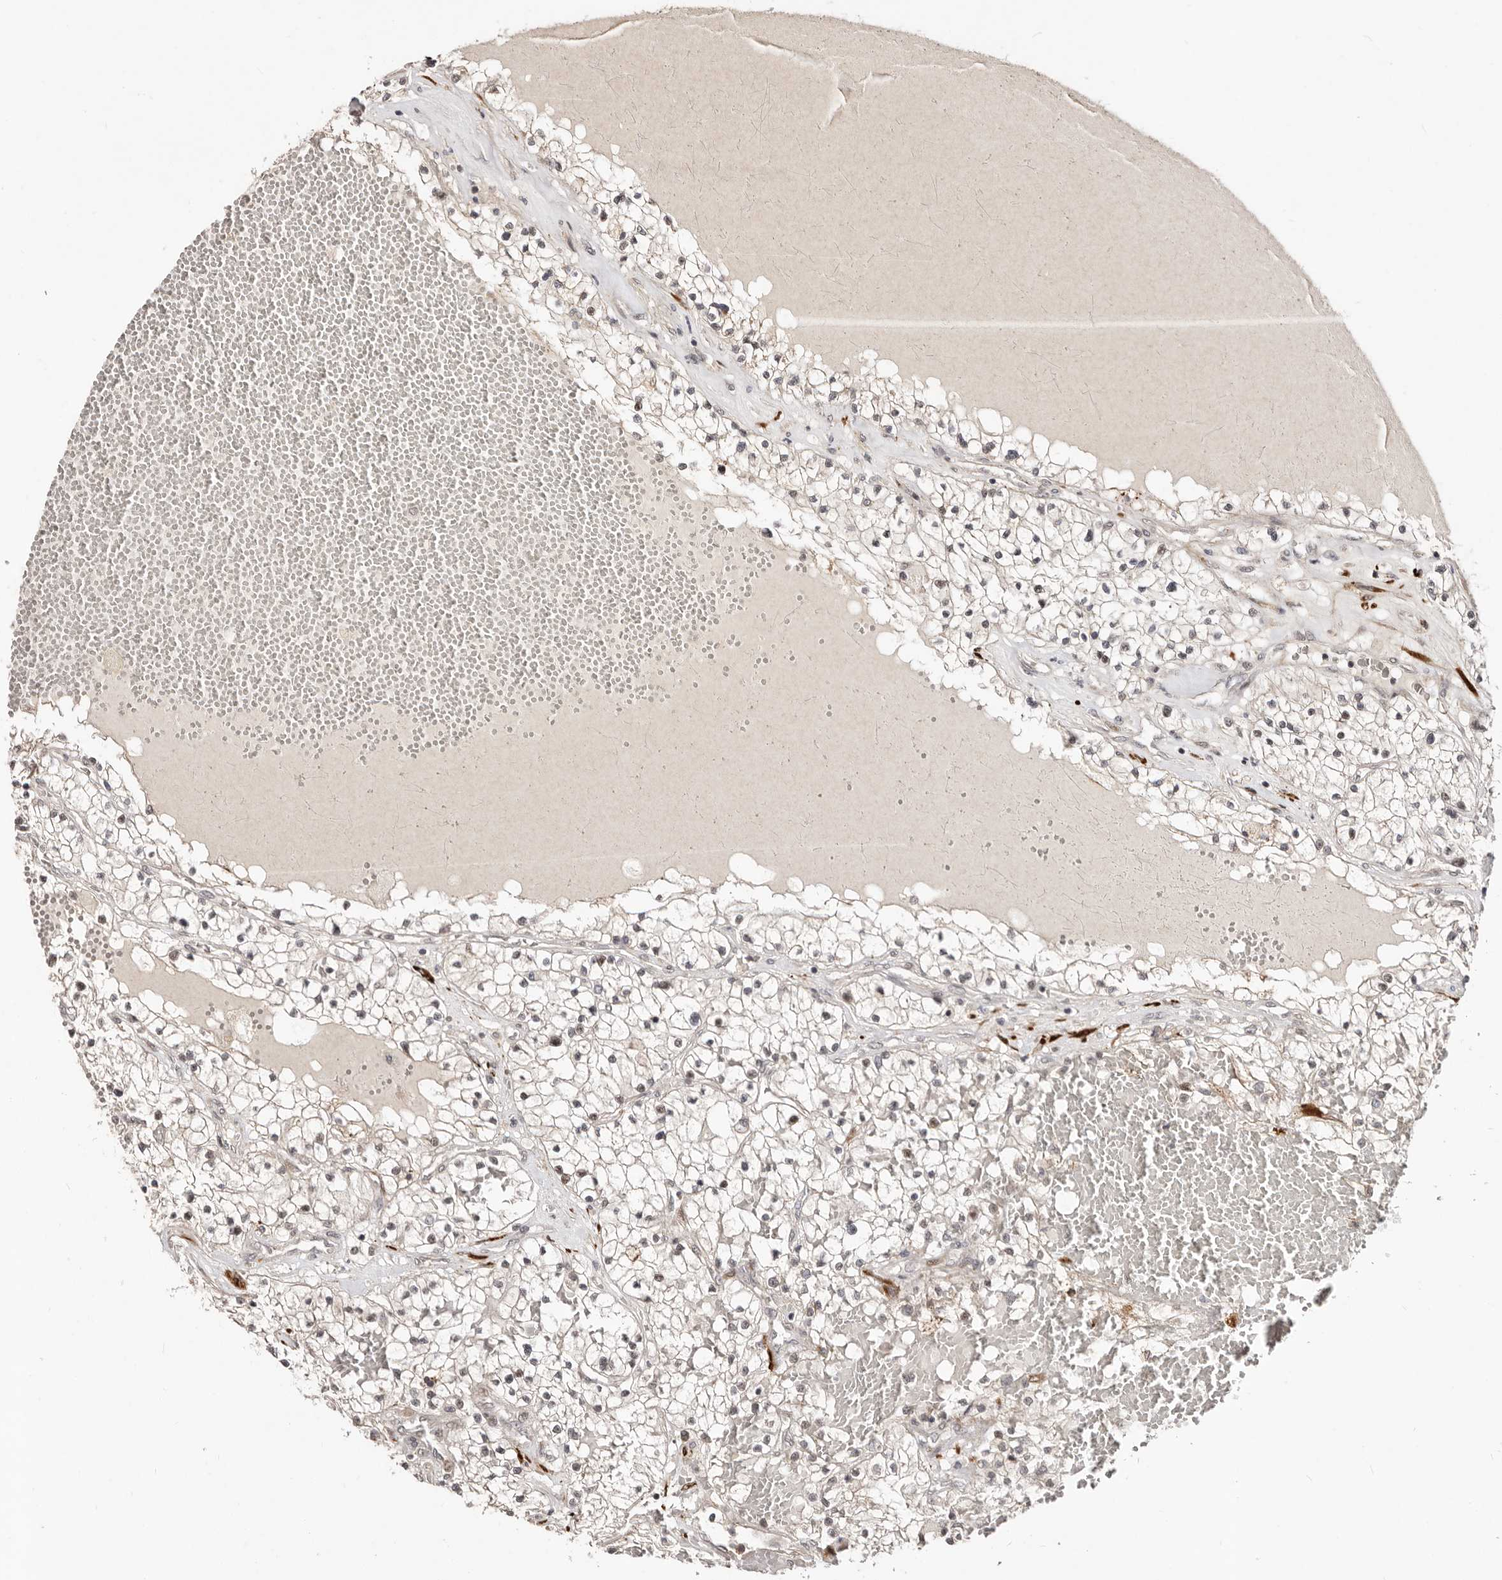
{"staining": {"intensity": "weak", "quantity": "25%-75%", "location": "nuclear"}, "tissue": "renal cancer", "cell_type": "Tumor cells", "image_type": "cancer", "snomed": [{"axis": "morphology", "description": "Normal tissue, NOS"}, {"axis": "morphology", "description": "Adenocarcinoma, NOS"}, {"axis": "topography", "description": "Kidney"}], "caption": "Immunohistochemistry (IHC) of human renal cancer demonstrates low levels of weak nuclear positivity in approximately 25%-75% of tumor cells.", "gene": "SRCAP", "patient": {"sex": "male", "age": 68}}